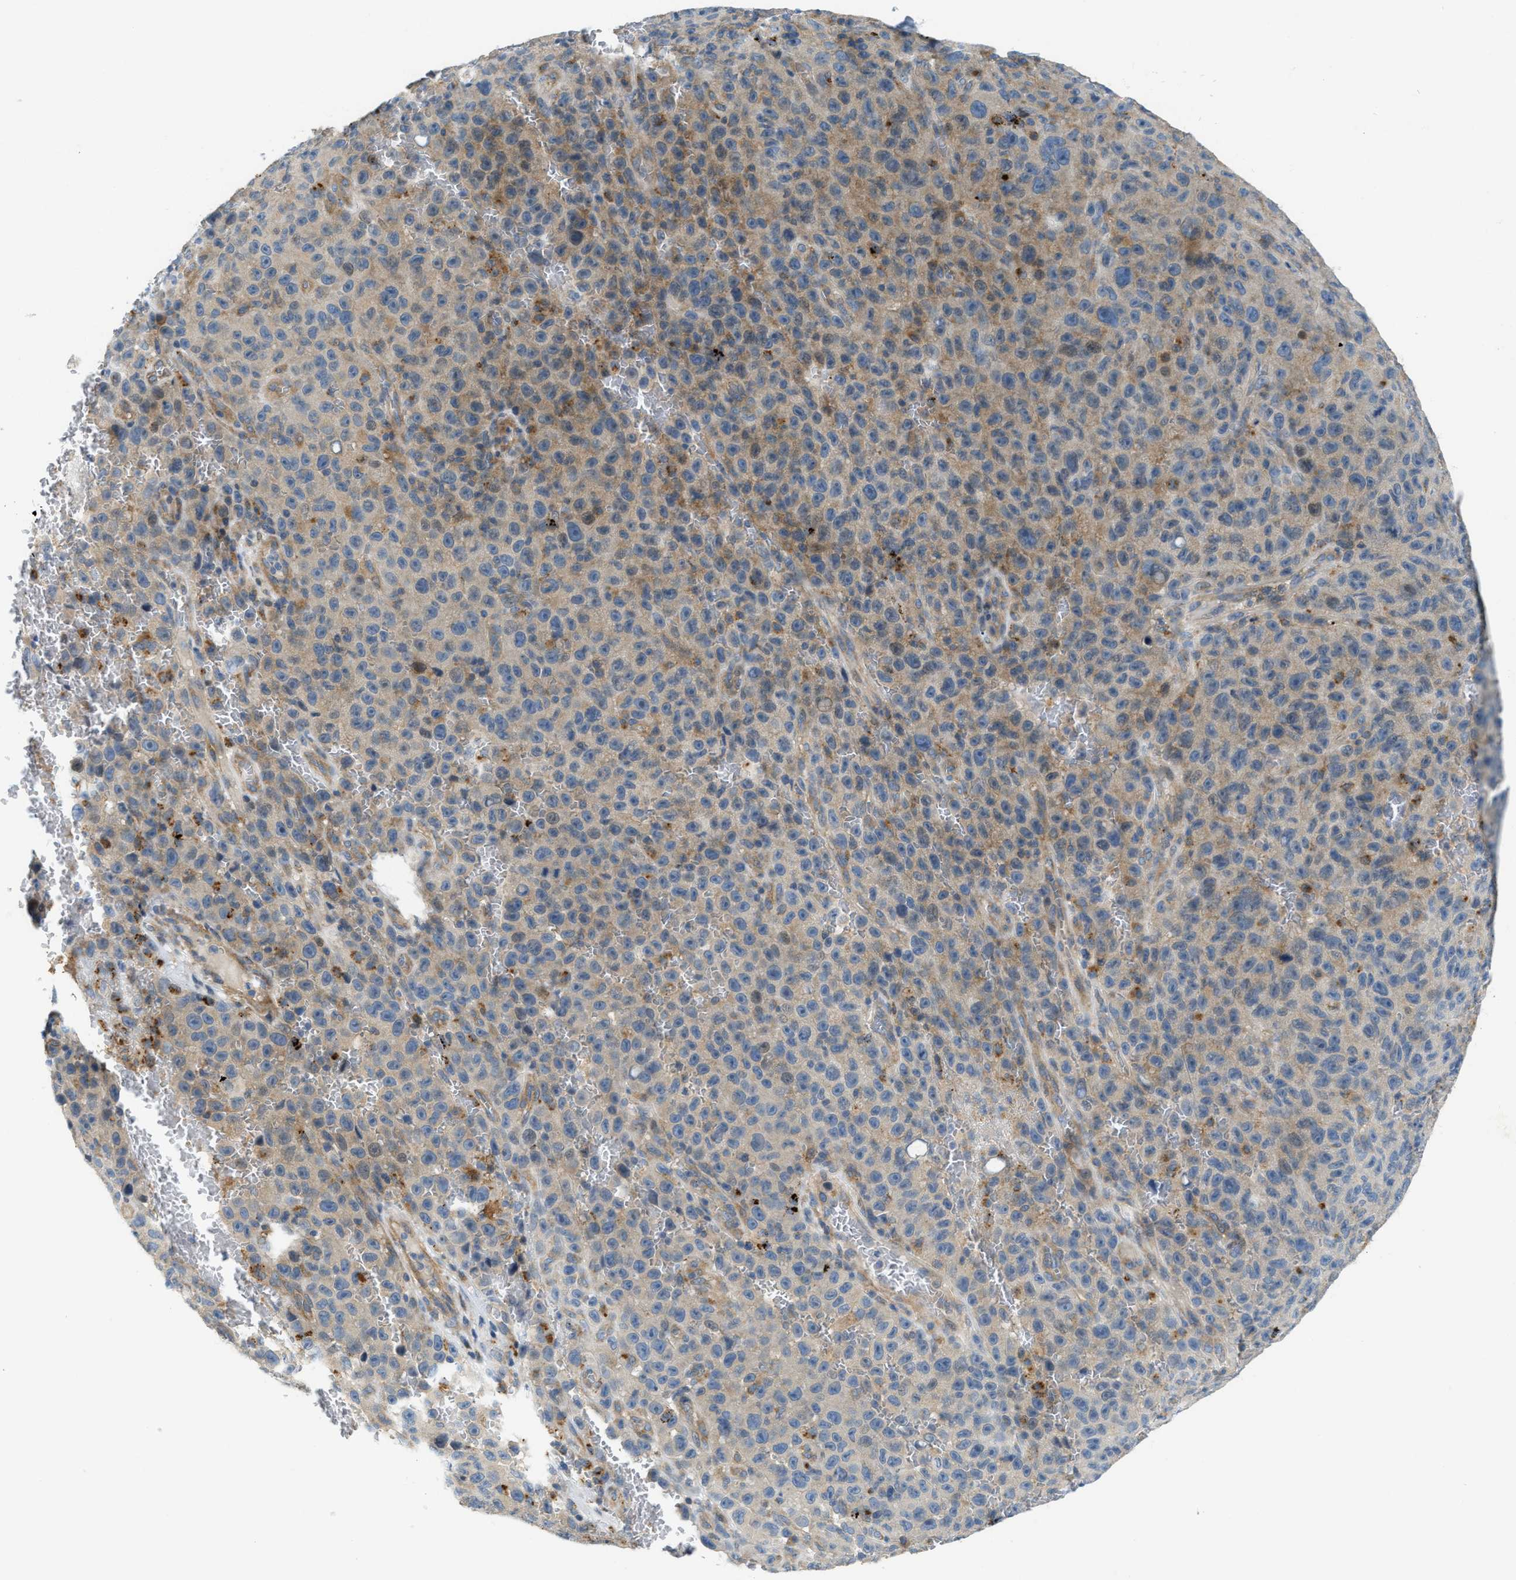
{"staining": {"intensity": "weak", "quantity": "<25%", "location": "cytoplasmic/membranous"}, "tissue": "melanoma", "cell_type": "Tumor cells", "image_type": "cancer", "snomed": [{"axis": "morphology", "description": "Malignant melanoma, NOS"}, {"axis": "topography", "description": "Skin"}], "caption": "DAB (3,3'-diaminobenzidine) immunohistochemical staining of human melanoma demonstrates no significant expression in tumor cells.", "gene": "KLHDC10", "patient": {"sex": "female", "age": 82}}